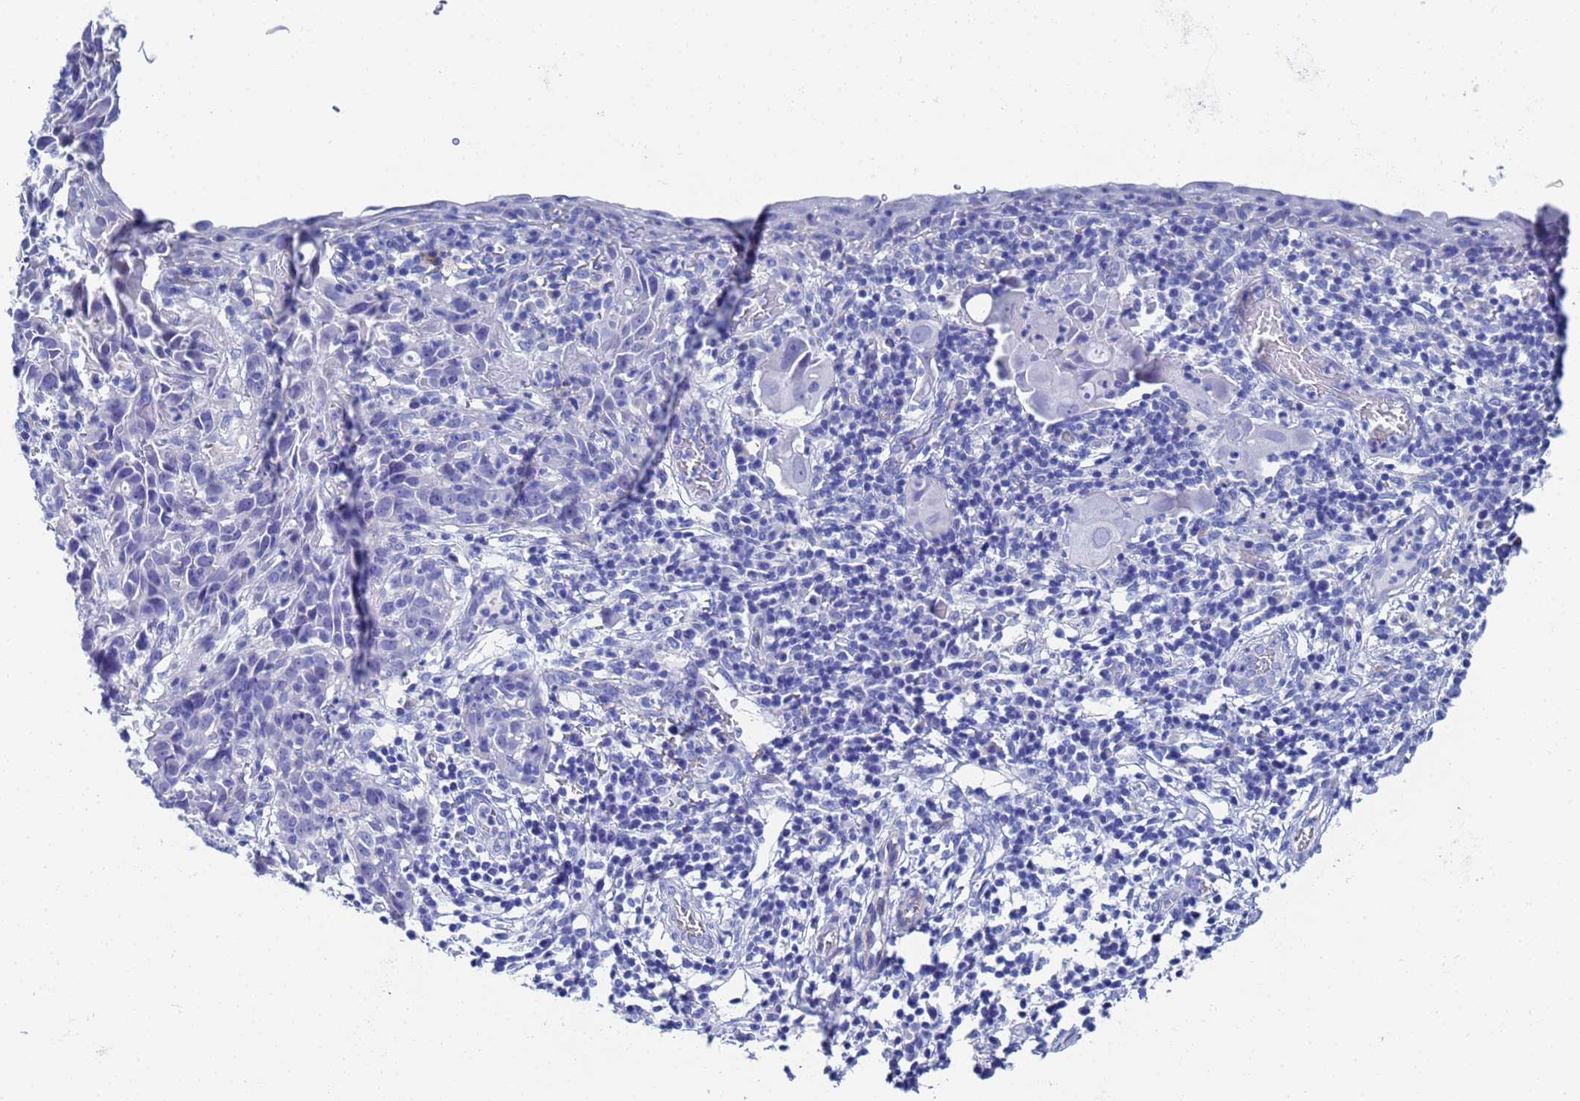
{"staining": {"intensity": "negative", "quantity": "none", "location": "none"}, "tissue": "cervical cancer", "cell_type": "Tumor cells", "image_type": "cancer", "snomed": [{"axis": "morphology", "description": "Squamous cell carcinoma, NOS"}, {"axis": "topography", "description": "Cervix"}], "caption": "A histopathology image of human cervical cancer (squamous cell carcinoma) is negative for staining in tumor cells.", "gene": "ZNF26", "patient": {"sex": "female", "age": 50}}